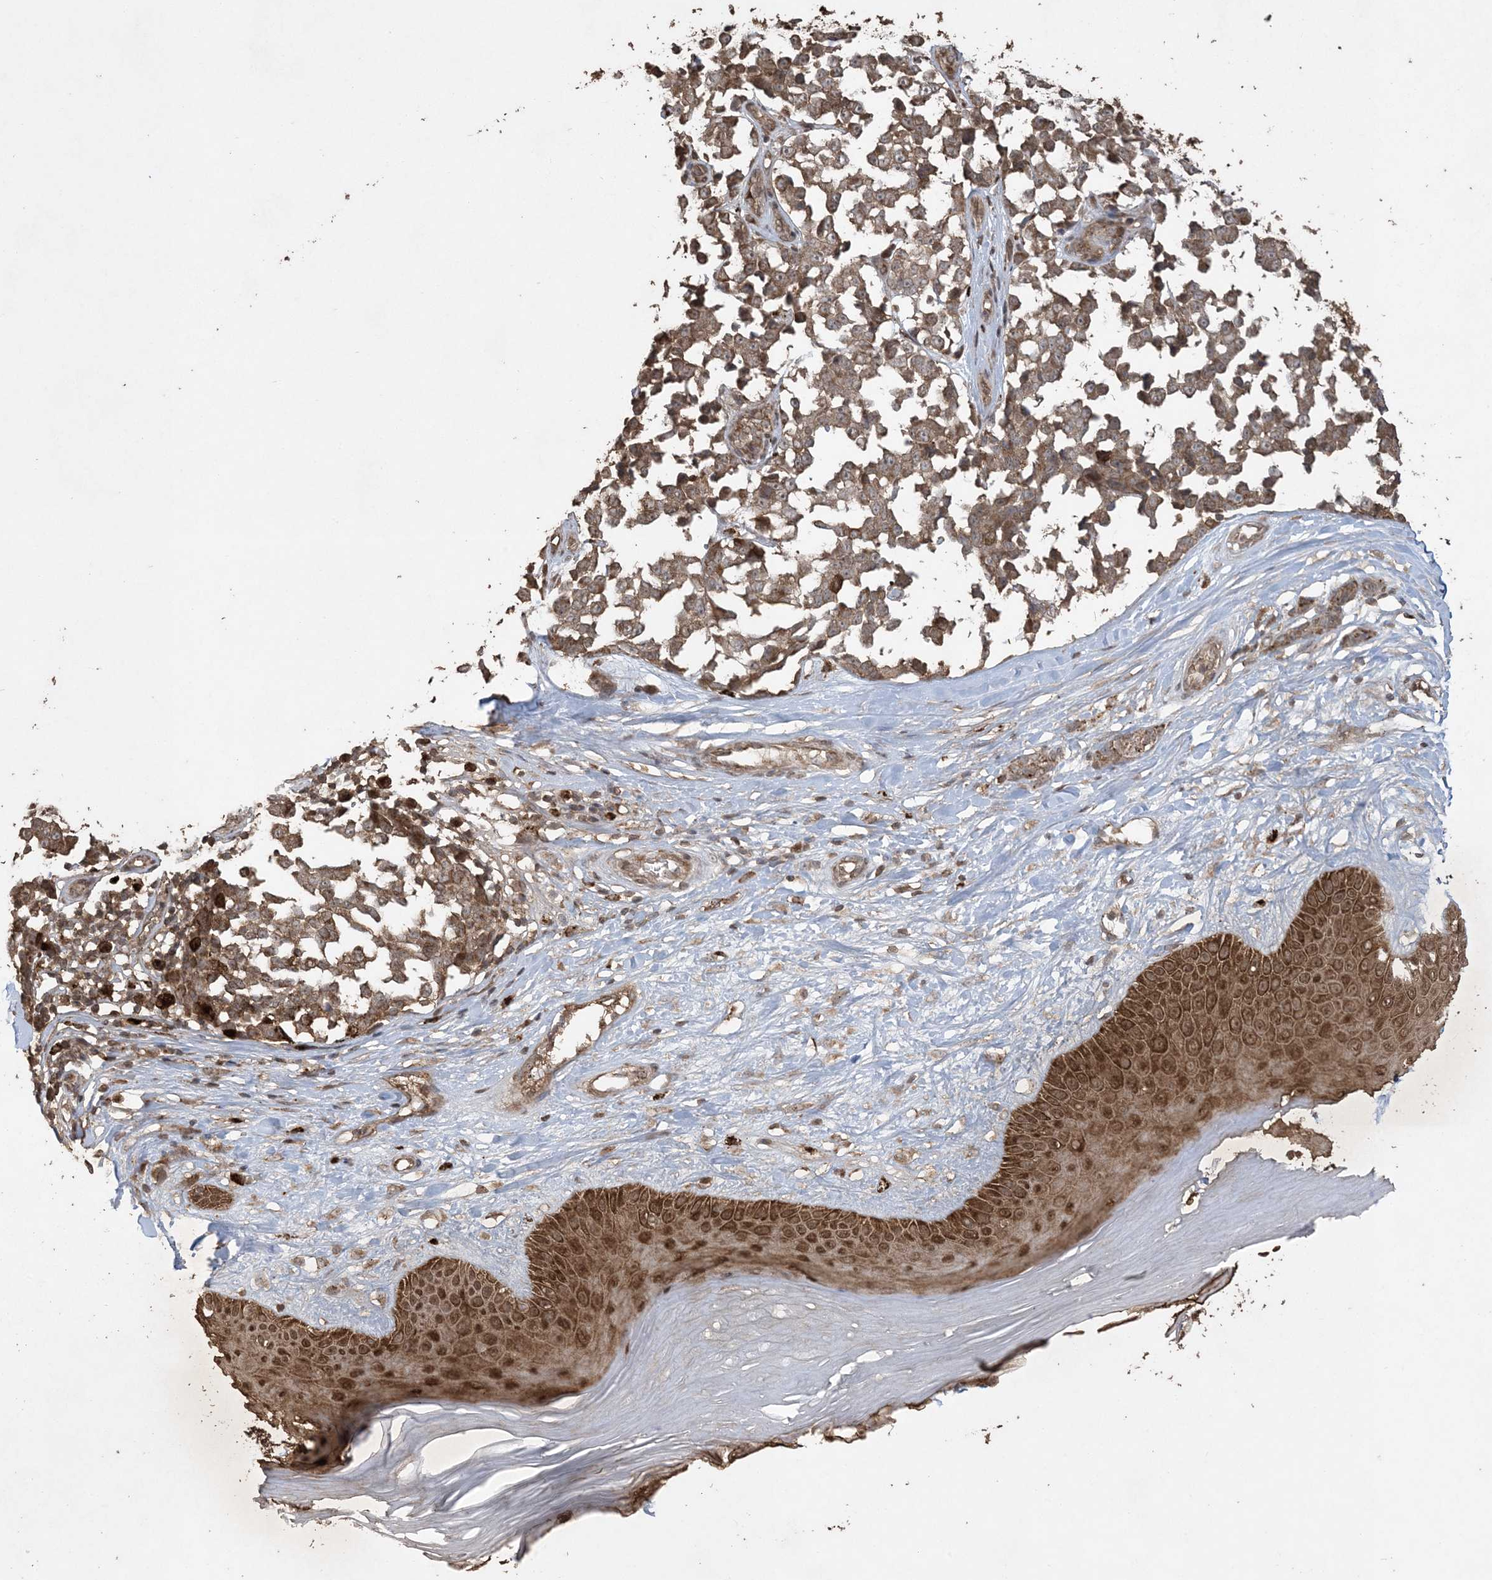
{"staining": {"intensity": "moderate", "quantity": ">75%", "location": "cytoplasmic/membranous"}, "tissue": "melanoma", "cell_type": "Tumor cells", "image_type": "cancer", "snomed": [{"axis": "morphology", "description": "Malignant melanoma, NOS"}, {"axis": "topography", "description": "Skin"}], "caption": "Moderate cytoplasmic/membranous staining for a protein is appreciated in about >75% of tumor cells of melanoma using IHC.", "gene": "EFCAB8", "patient": {"sex": "female", "age": 64}}